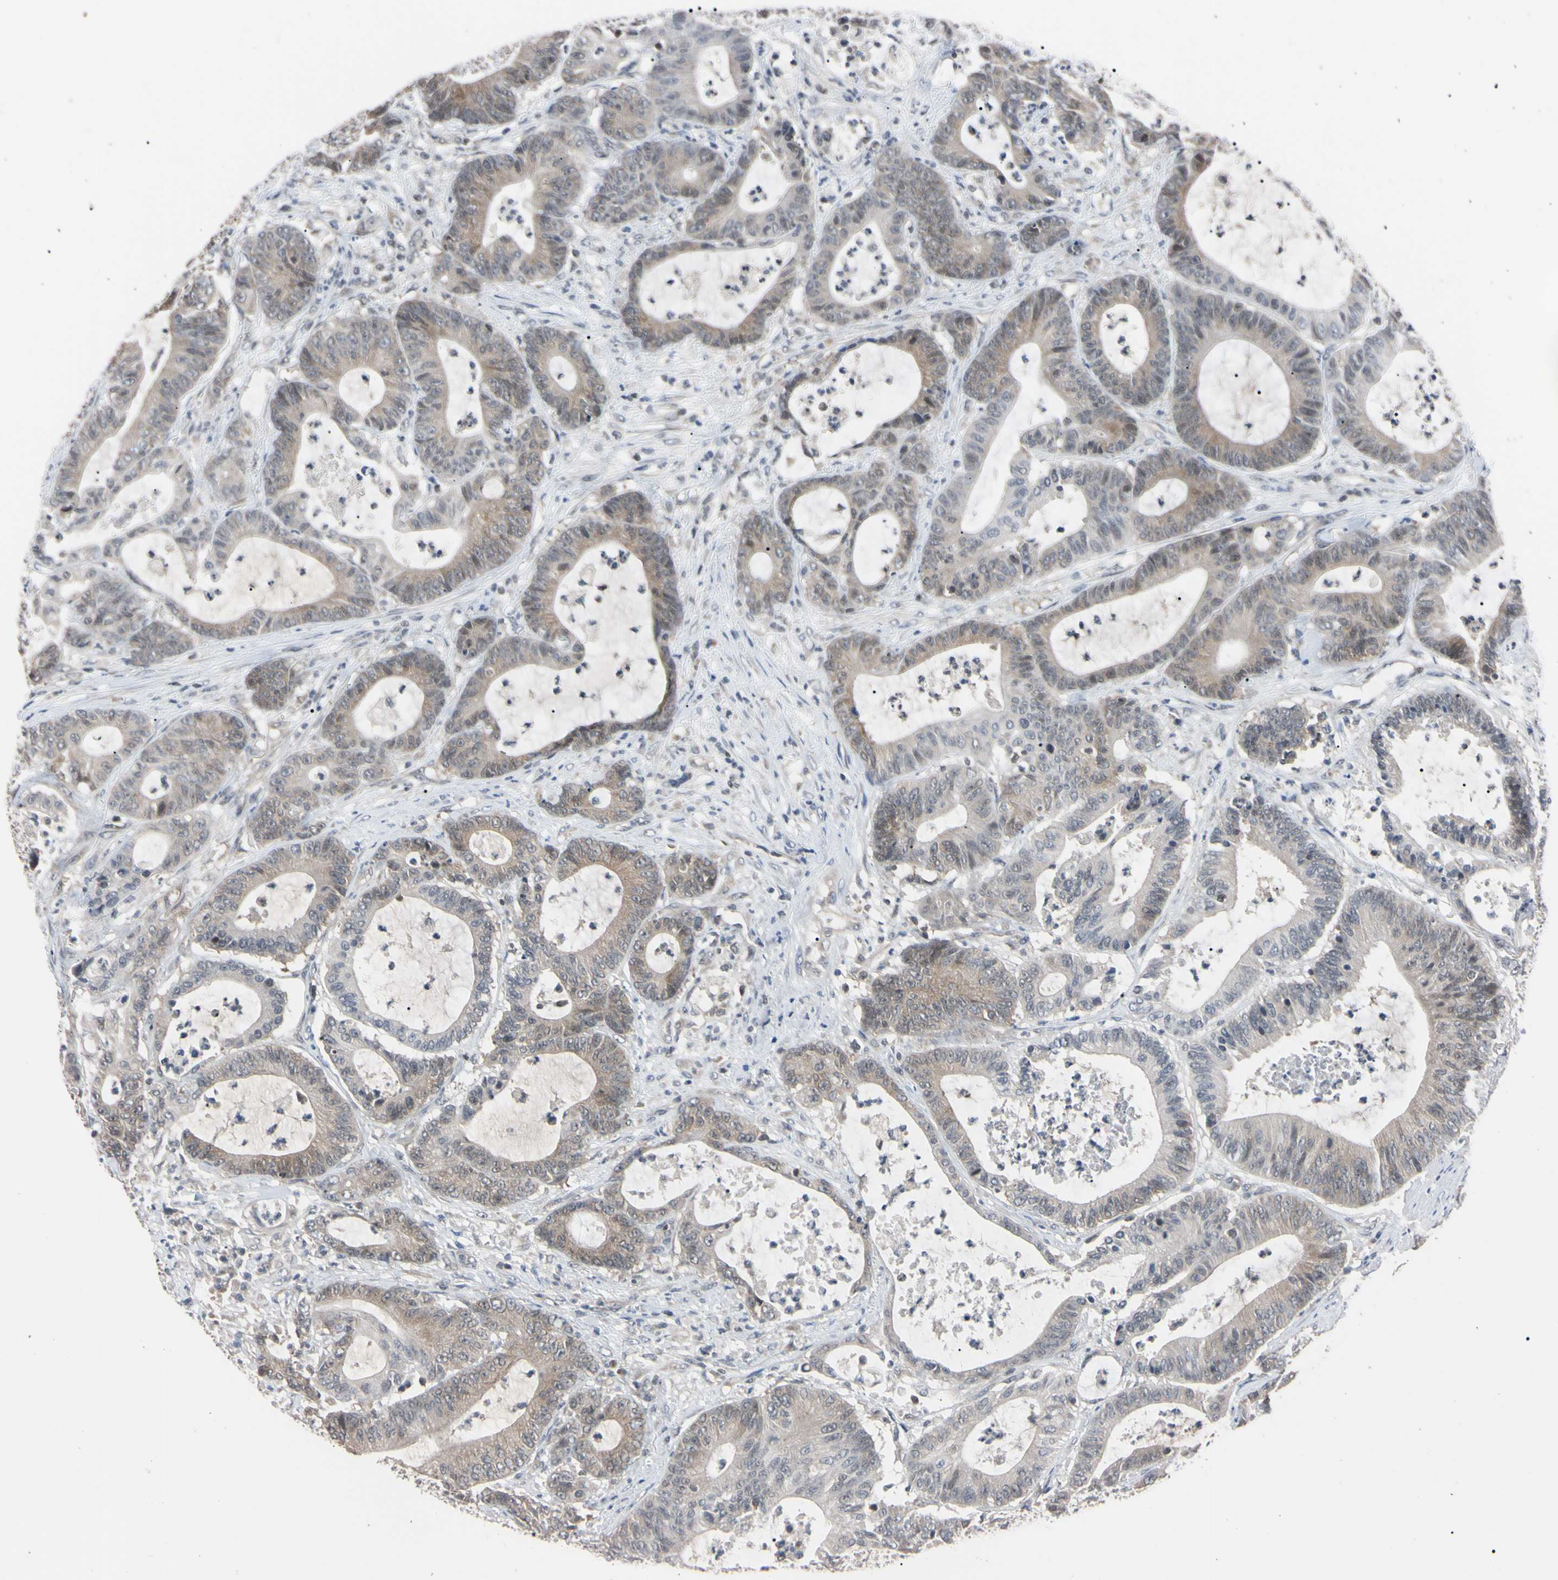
{"staining": {"intensity": "weak", "quantity": "25%-75%", "location": "cytoplasmic/membranous"}, "tissue": "colorectal cancer", "cell_type": "Tumor cells", "image_type": "cancer", "snomed": [{"axis": "morphology", "description": "Adenocarcinoma, NOS"}, {"axis": "topography", "description": "Colon"}], "caption": "This photomicrograph exhibits colorectal adenocarcinoma stained with IHC to label a protein in brown. The cytoplasmic/membranous of tumor cells show weak positivity for the protein. Nuclei are counter-stained blue.", "gene": "UBE2I", "patient": {"sex": "female", "age": 84}}